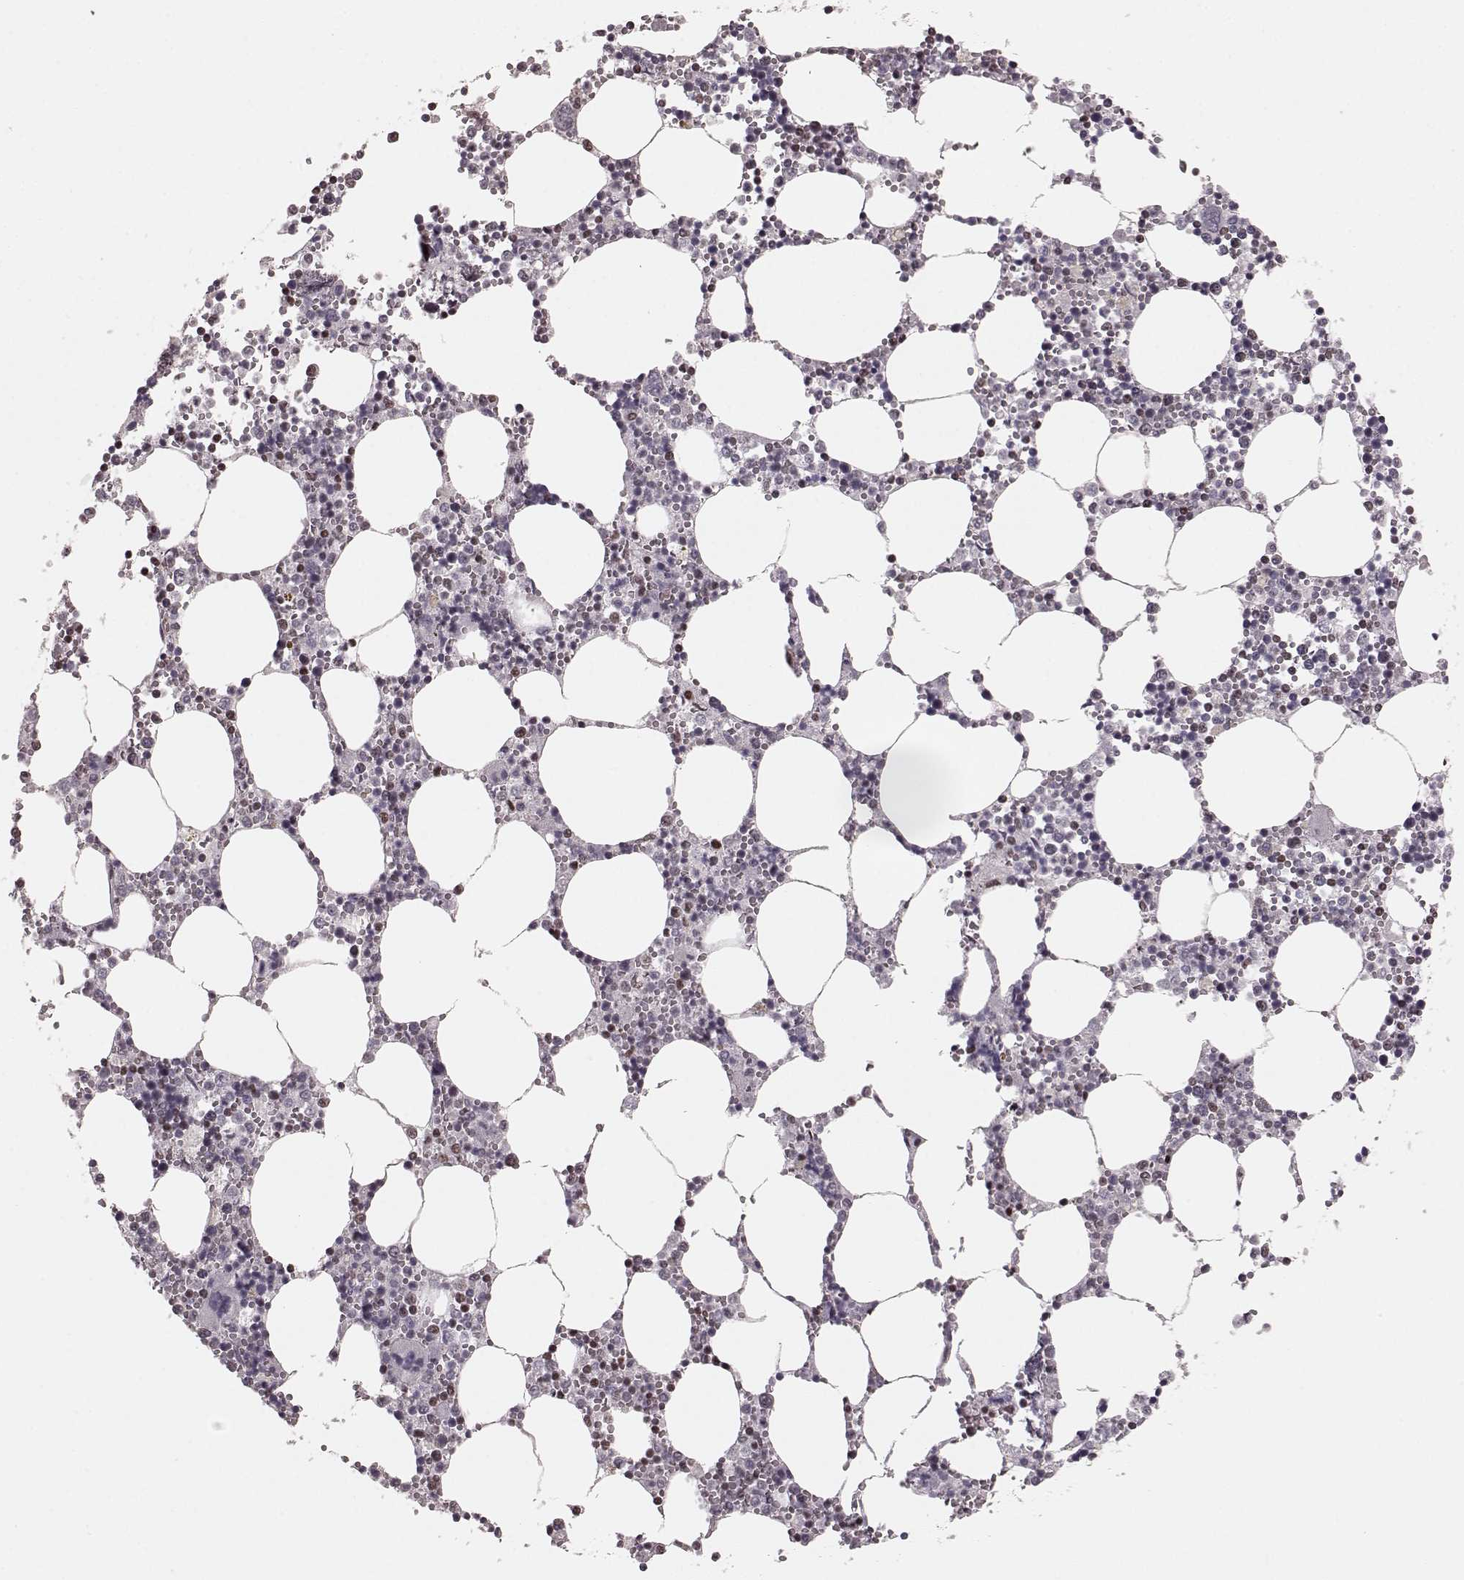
{"staining": {"intensity": "moderate", "quantity": "<25%", "location": "nuclear"}, "tissue": "bone marrow", "cell_type": "Hematopoietic cells", "image_type": "normal", "snomed": [{"axis": "morphology", "description": "Normal tissue, NOS"}, {"axis": "topography", "description": "Bone marrow"}], "caption": "Benign bone marrow exhibits moderate nuclear positivity in about <25% of hematopoietic cells, visualized by immunohistochemistry.", "gene": "NR2C1", "patient": {"sex": "male", "age": 54}}